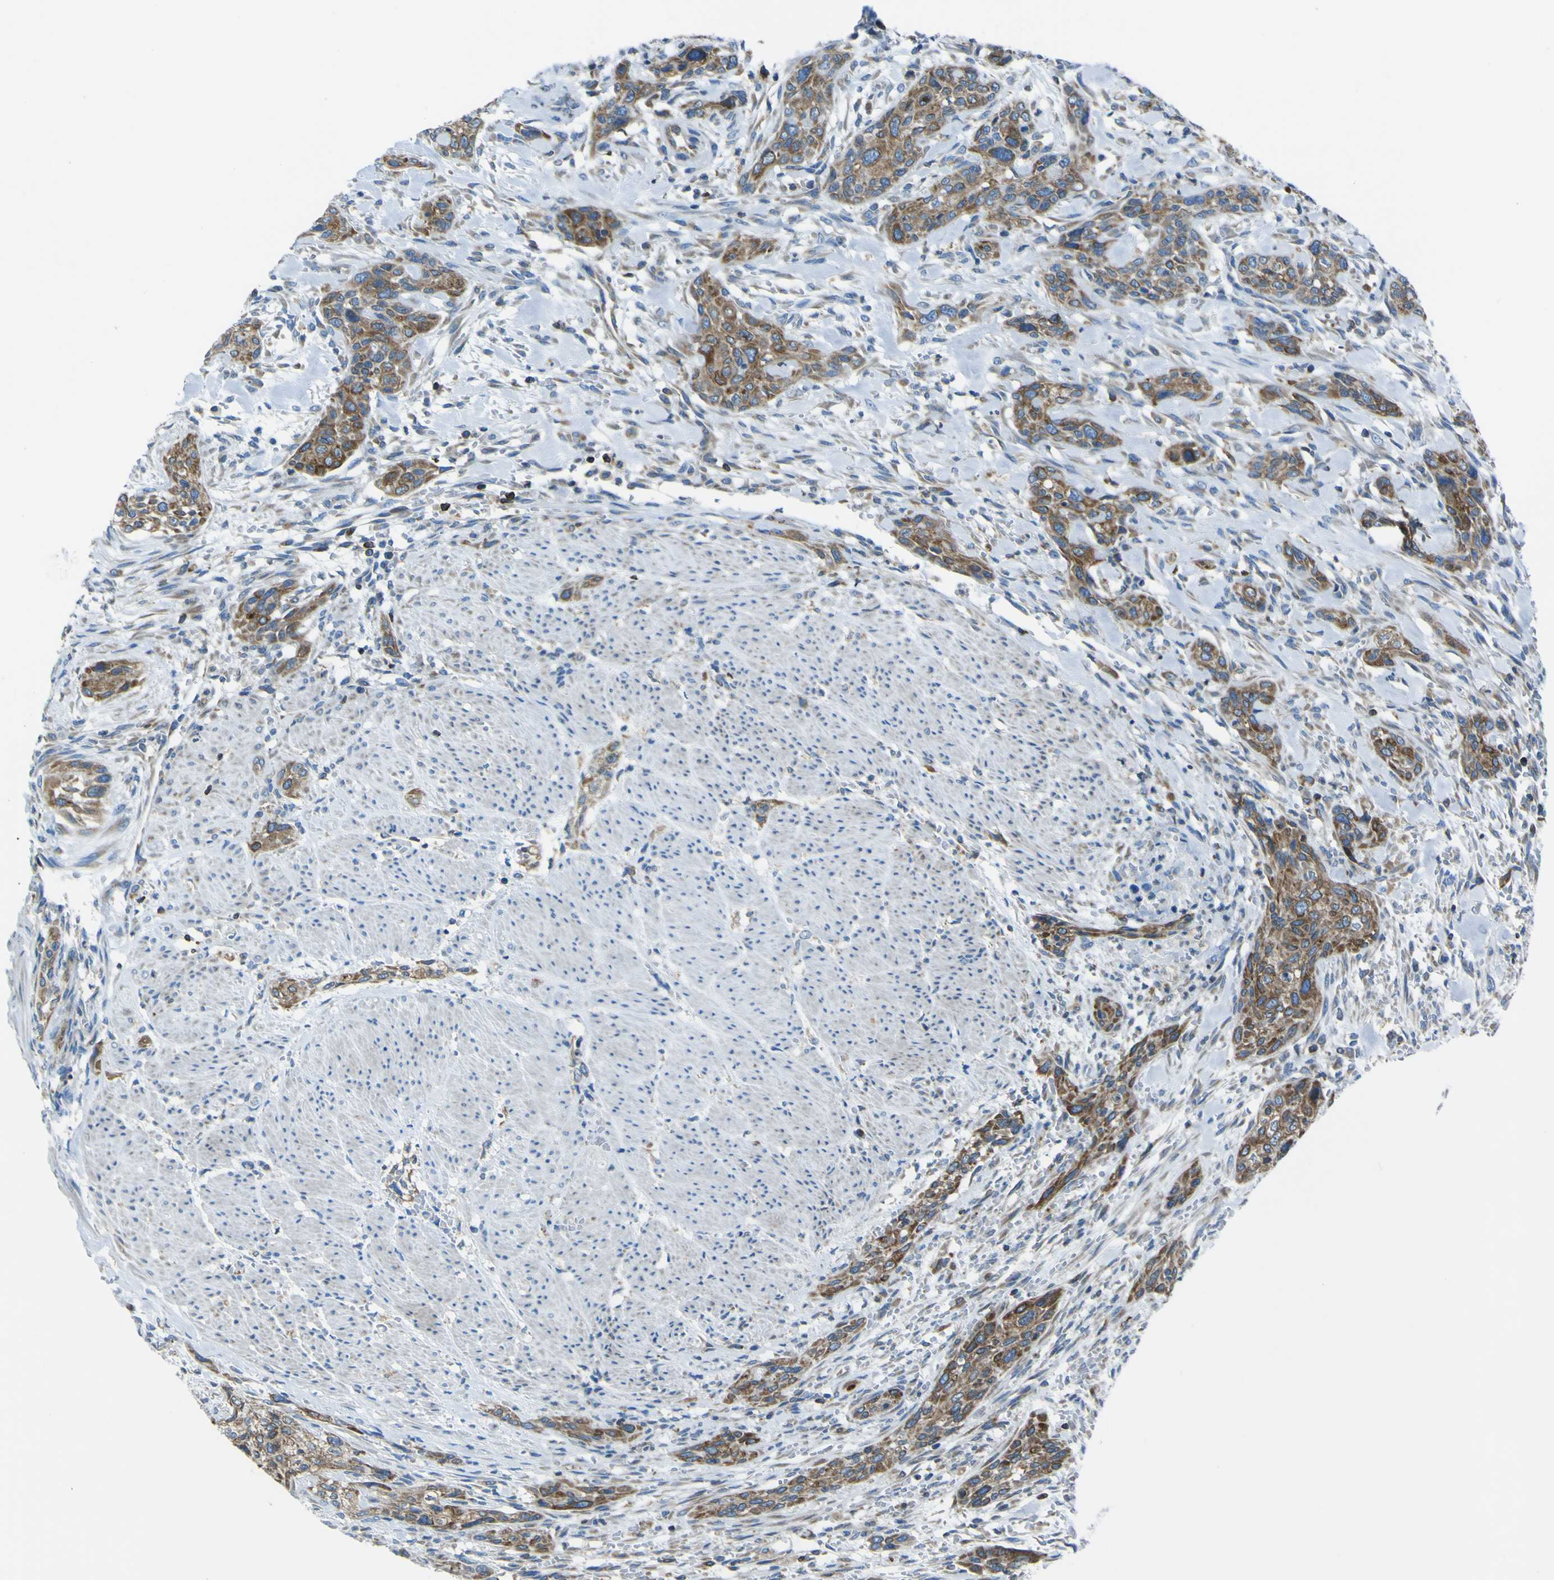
{"staining": {"intensity": "moderate", "quantity": ">75%", "location": "cytoplasmic/membranous"}, "tissue": "urothelial cancer", "cell_type": "Tumor cells", "image_type": "cancer", "snomed": [{"axis": "morphology", "description": "Urothelial carcinoma, High grade"}, {"axis": "topography", "description": "Urinary bladder"}], "caption": "Approximately >75% of tumor cells in urothelial cancer reveal moderate cytoplasmic/membranous protein positivity as visualized by brown immunohistochemical staining.", "gene": "STIM1", "patient": {"sex": "male", "age": 35}}